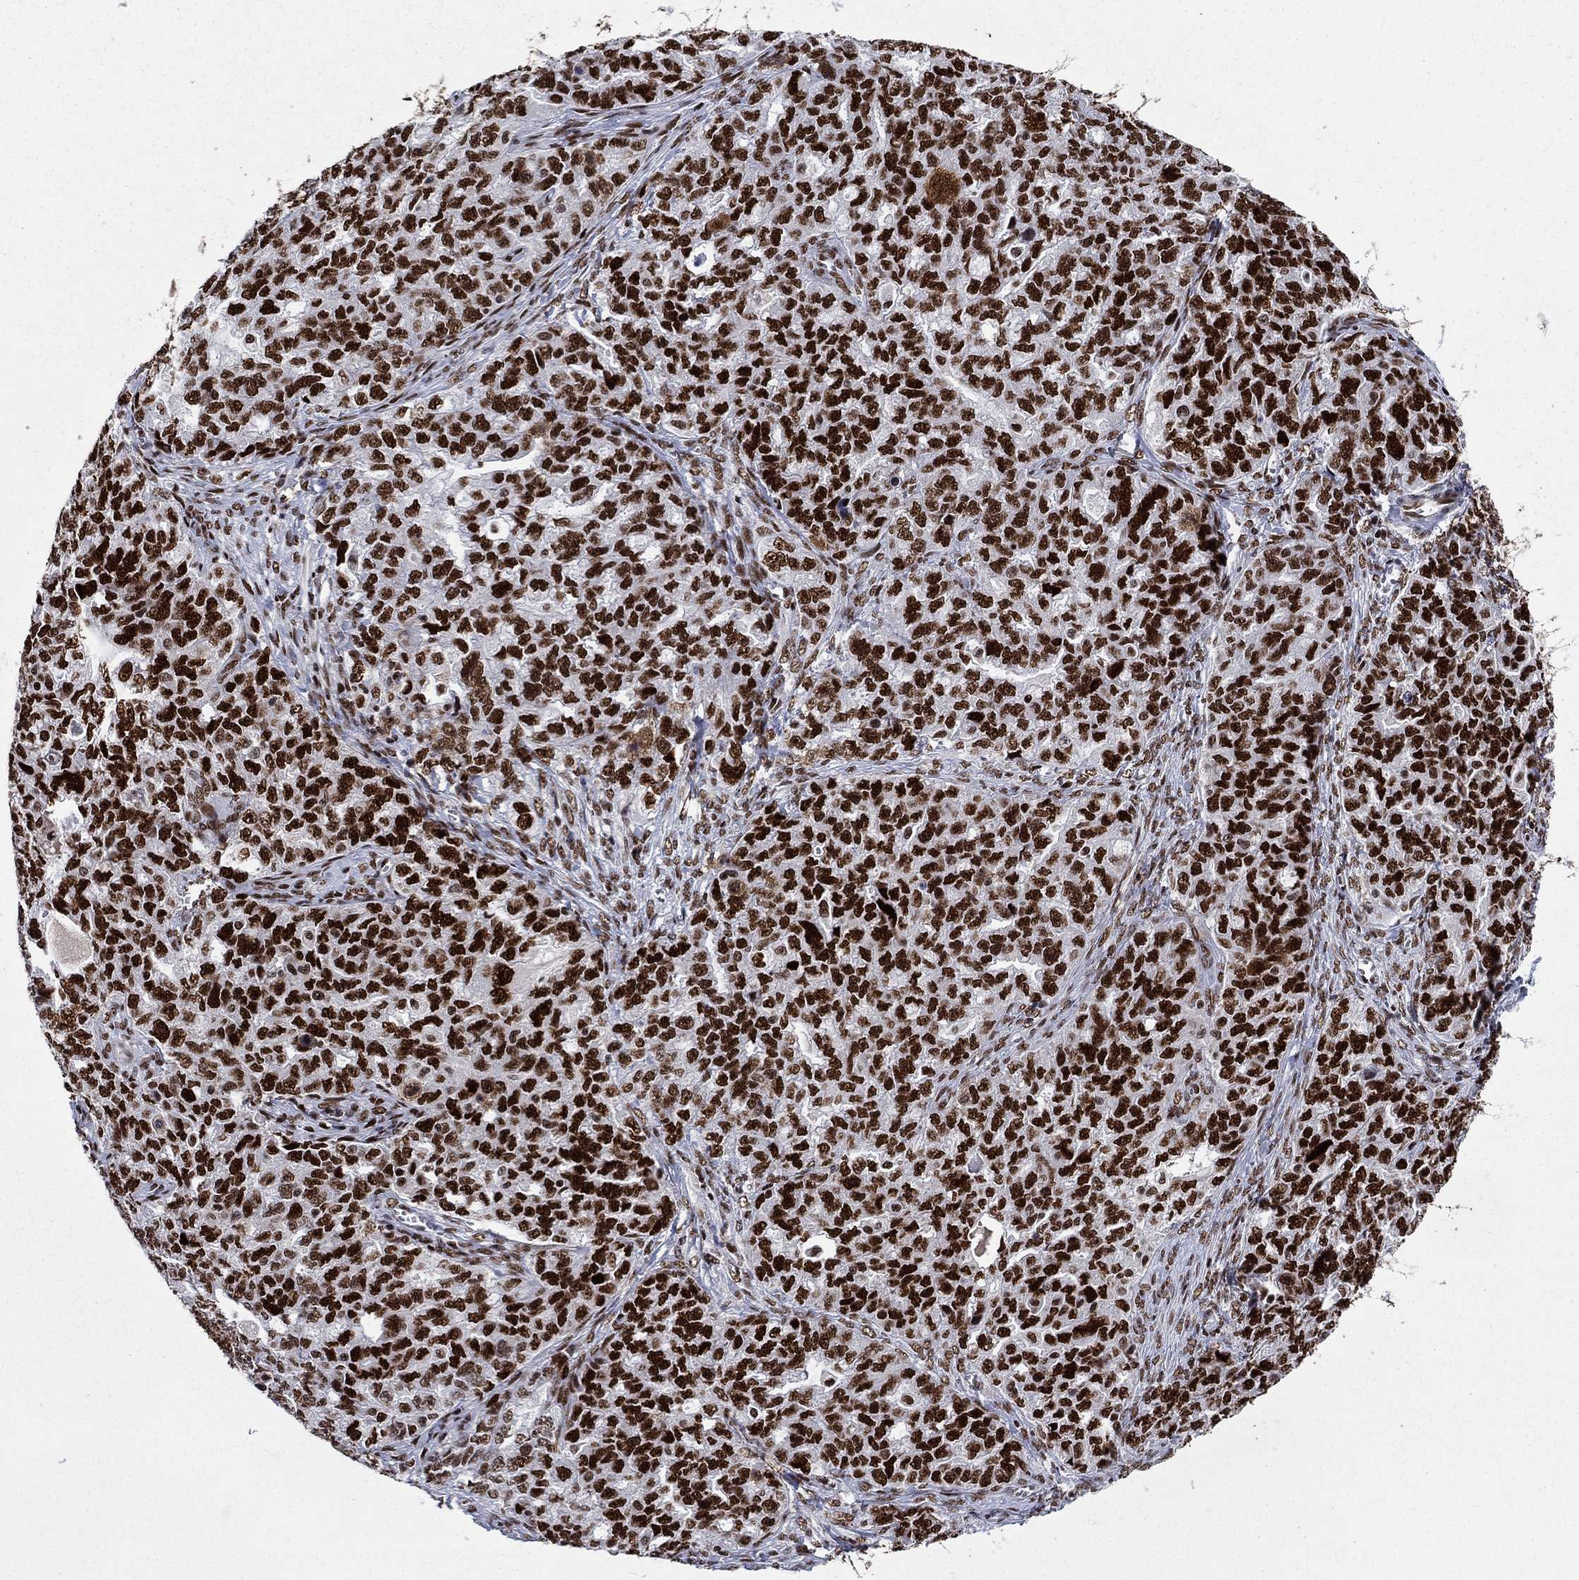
{"staining": {"intensity": "strong", "quantity": ">75%", "location": "nuclear"}, "tissue": "ovarian cancer", "cell_type": "Tumor cells", "image_type": "cancer", "snomed": [{"axis": "morphology", "description": "Cystadenocarcinoma, serous, NOS"}, {"axis": "topography", "description": "Ovary"}], "caption": "Ovarian serous cystadenocarcinoma stained for a protein (brown) demonstrates strong nuclear positive positivity in about >75% of tumor cells.", "gene": "RPRD1B", "patient": {"sex": "female", "age": 51}}